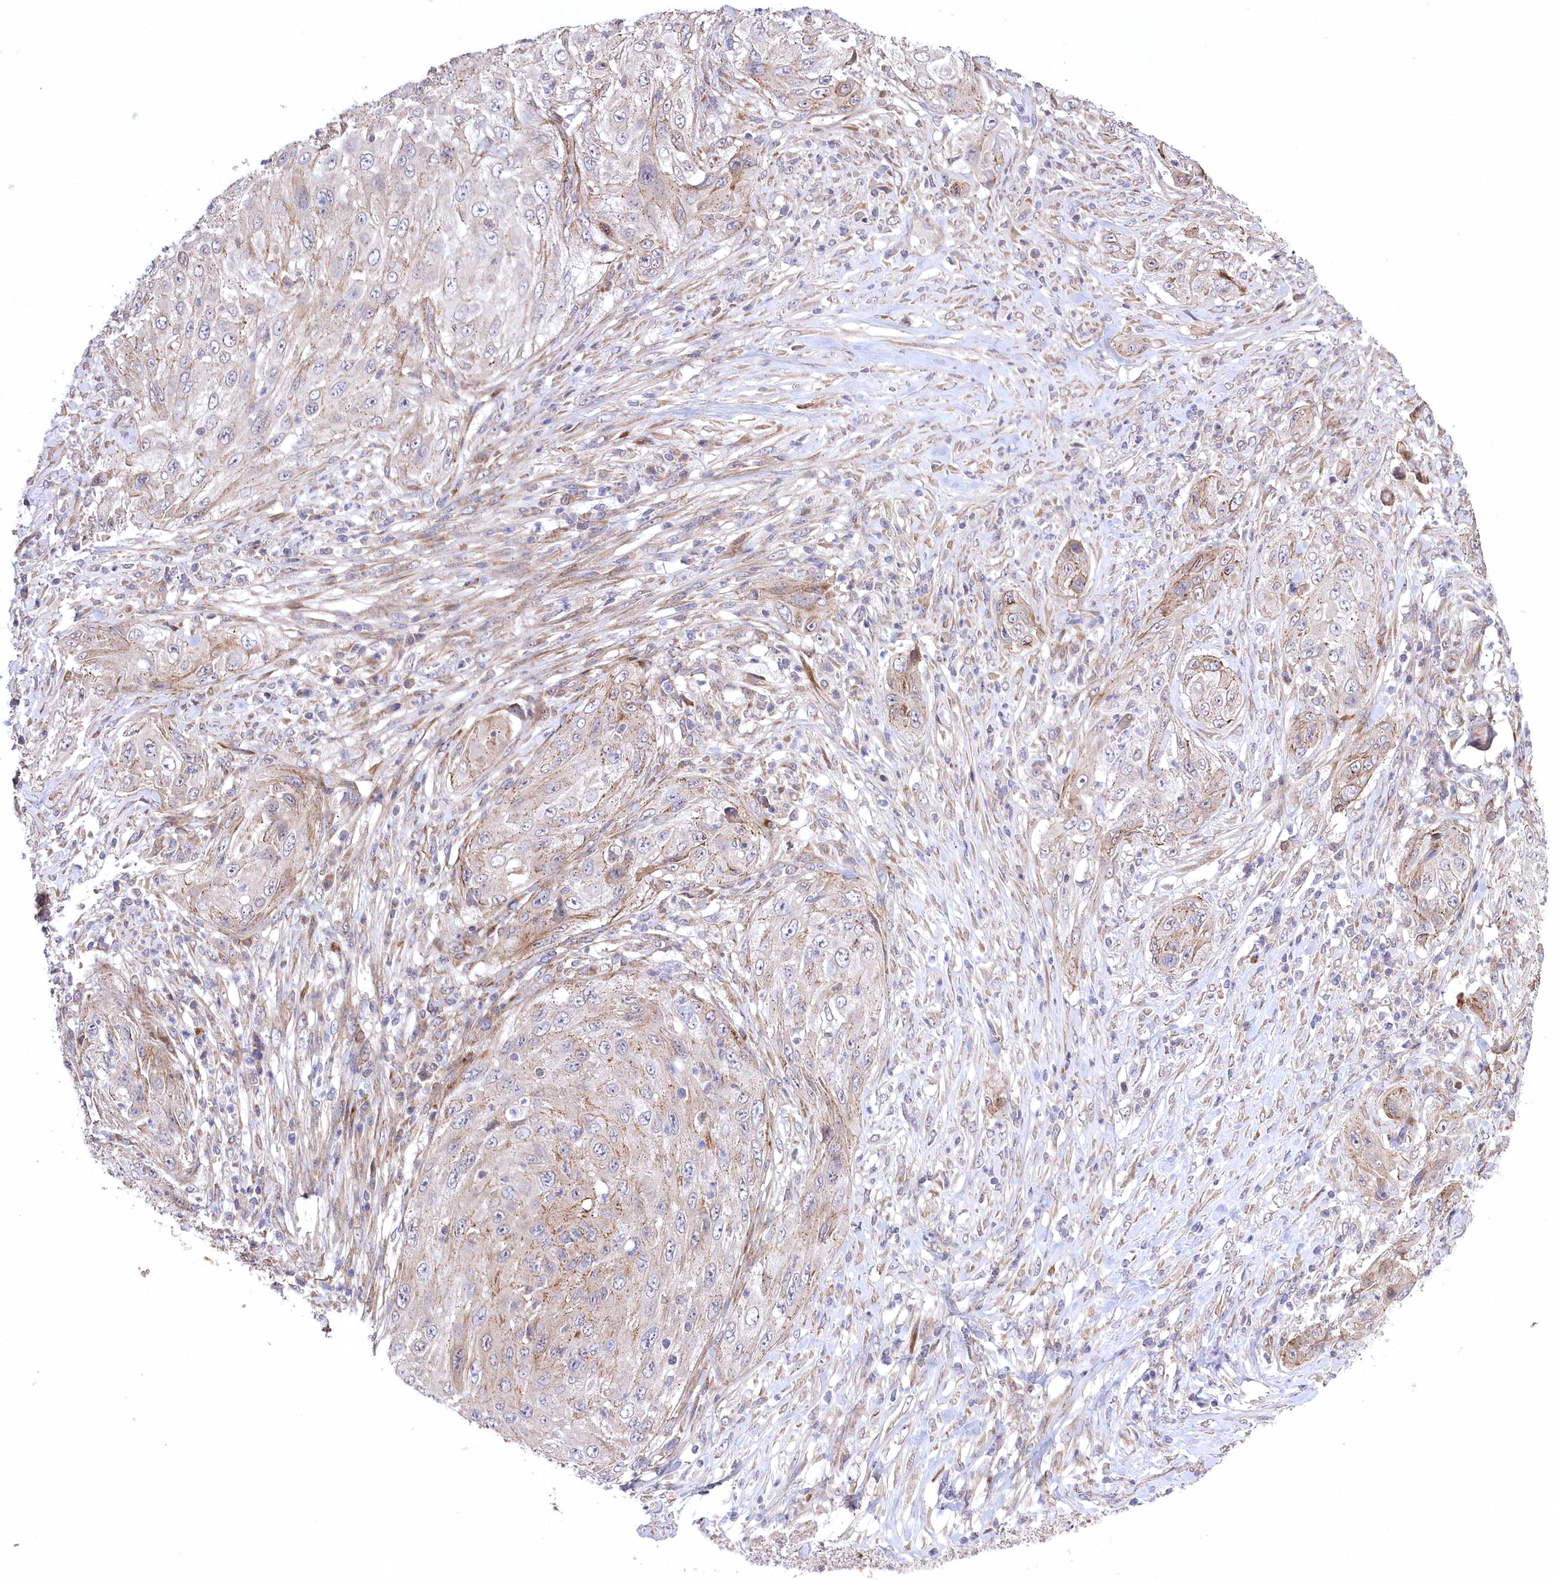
{"staining": {"intensity": "weak", "quantity": "<25%", "location": "cytoplasmic/membranous"}, "tissue": "cervical cancer", "cell_type": "Tumor cells", "image_type": "cancer", "snomed": [{"axis": "morphology", "description": "Squamous cell carcinoma, NOS"}, {"axis": "topography", "description": "Cervix"}], "caption": "High power microscopy image of an IHC micrograph of cervical squamous cell carcinoma, revealing no significant positivity in tumor cells.", "gene": "TRUB1", "patient": {"sex": "female", "age": 42}}